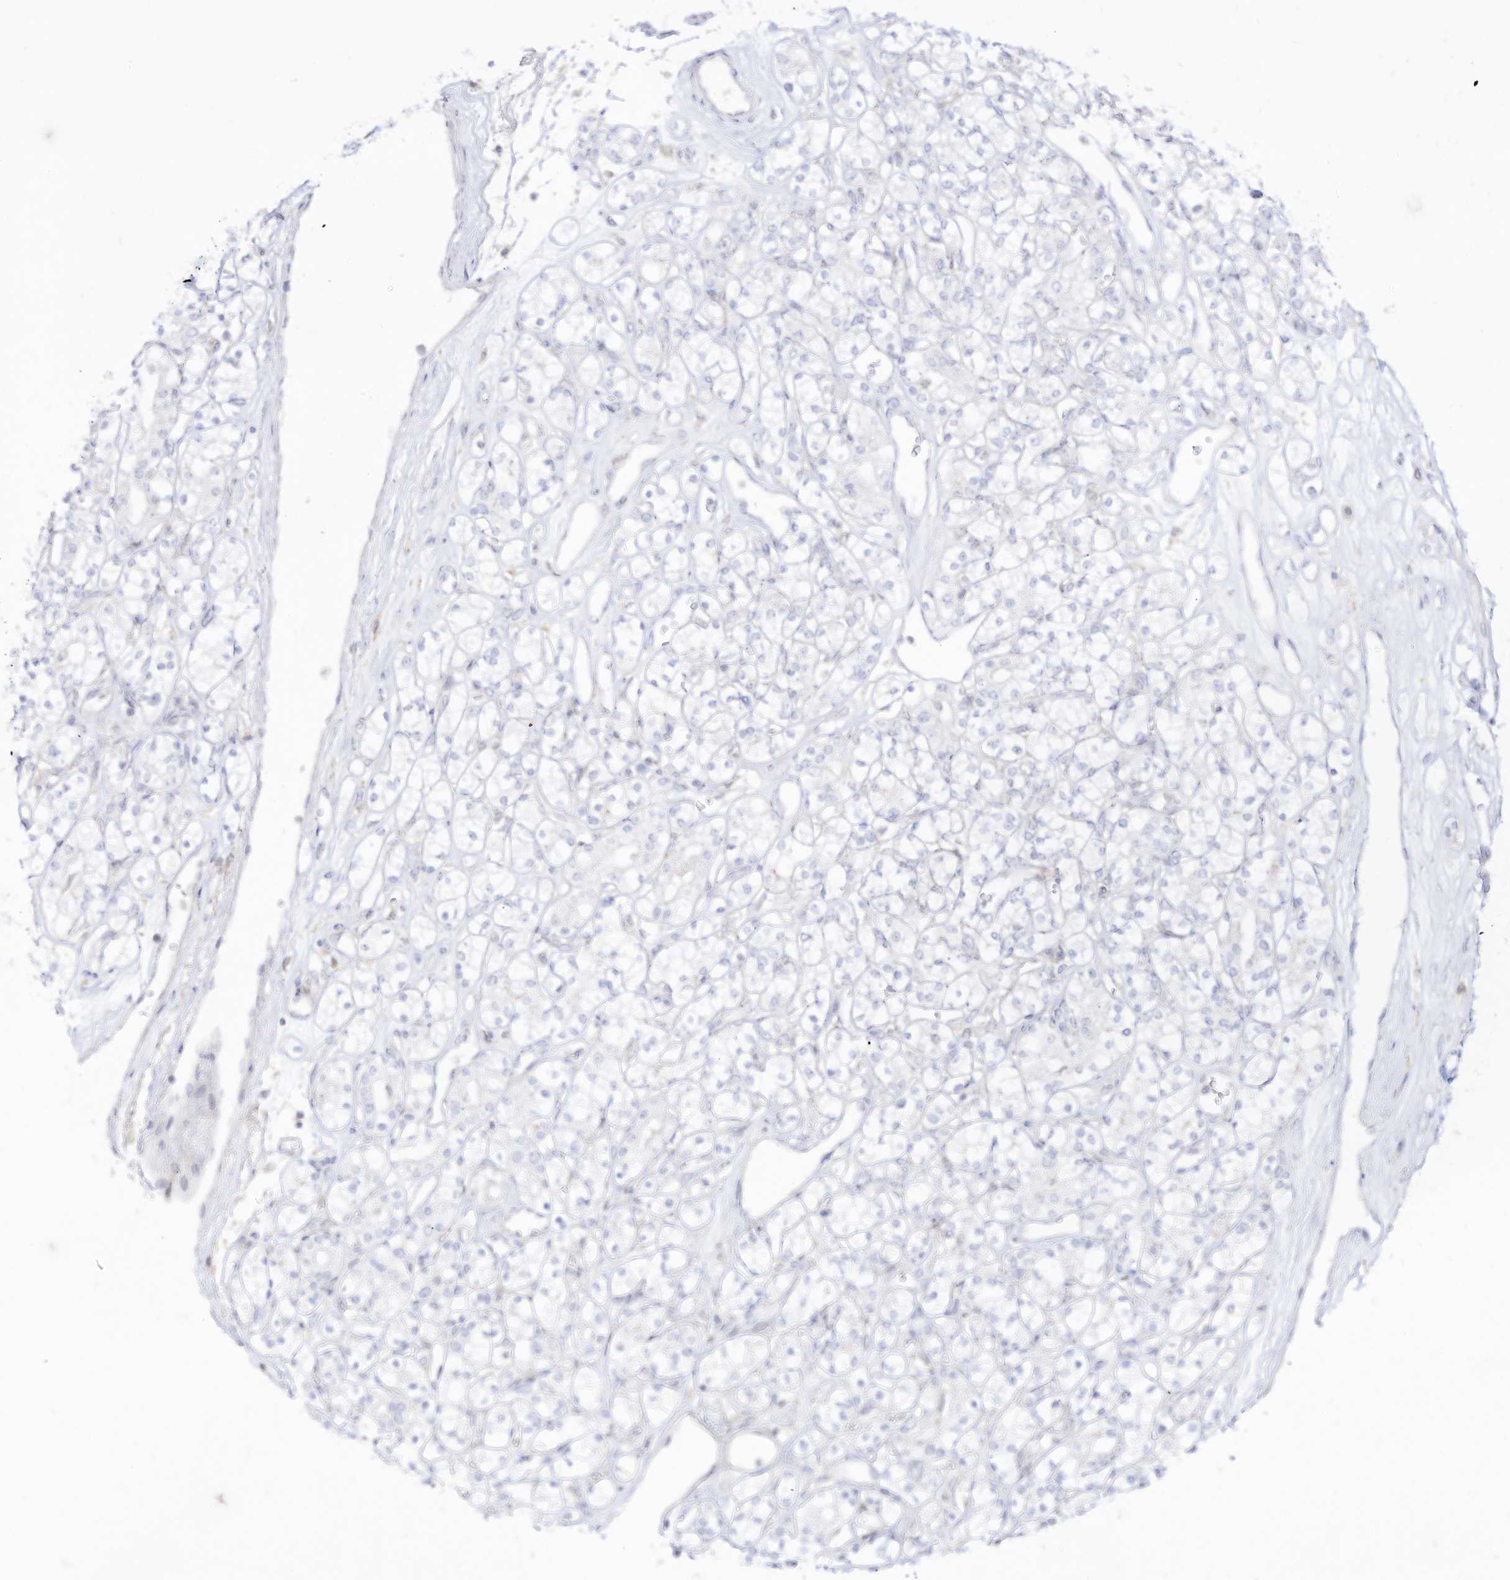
{"staining": {"intensity": "negative", "quantity": "none", "location": "none"}, "tissue": "renal cancer", "cell_type": "Tumor cells", "image_type": "cancer", "snomed": [{"axis": "morphology", "description": "Adenocarcinoma, NOS"}, {"axis": "topography", "description": "Kidney"}], "caption": "Tumor cells are negative for brown protein staining in renal adenocarcinoma.", "gene": "DMKN", "patient": {"sex": "male", "age": 77}}